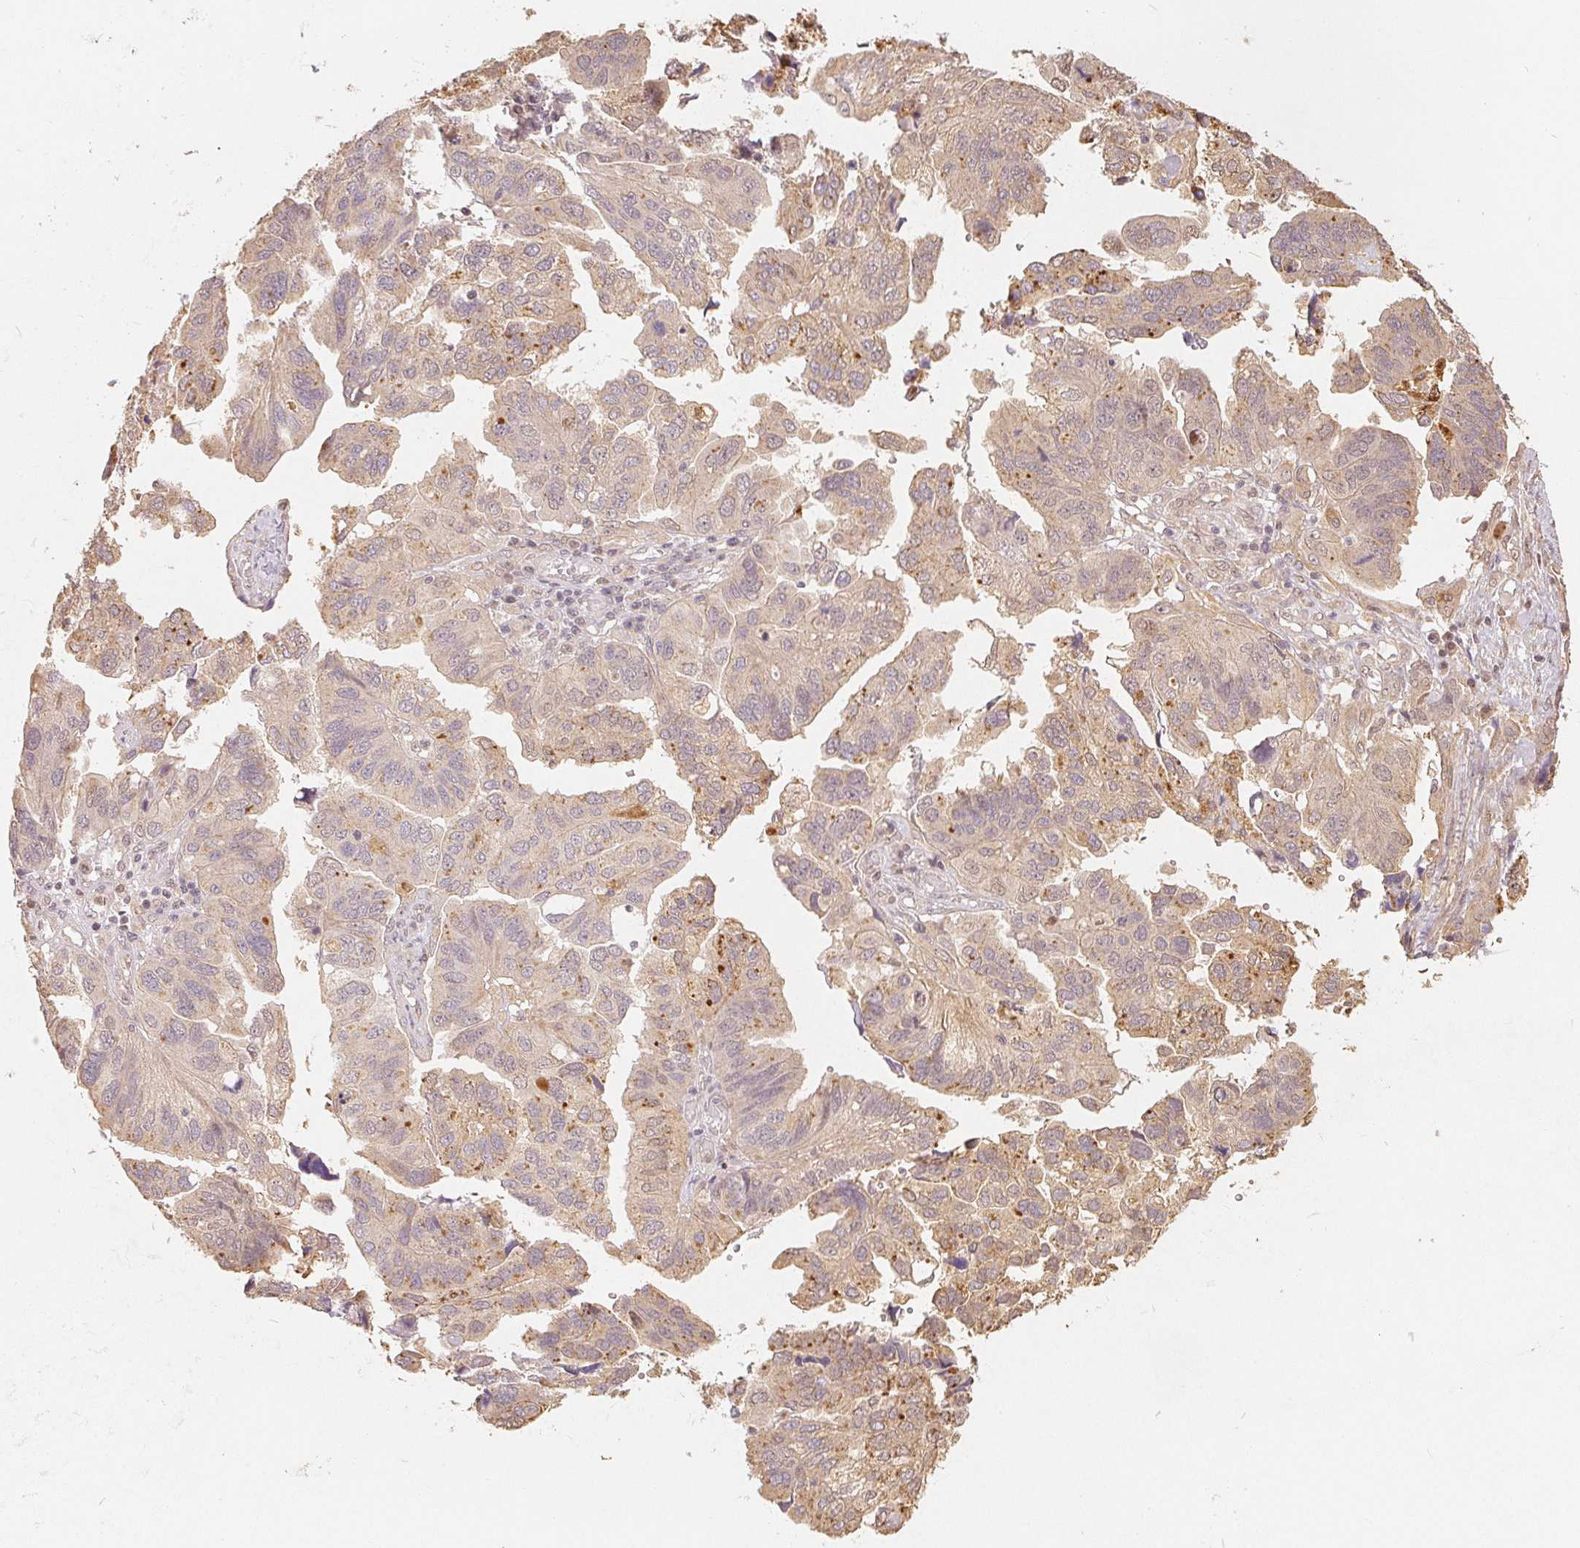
{"staining": {"intensity": "weak", "quantity": ">75%", "location": "cytoplasmic/membranous"}, "tissue": "ovarian cancer", "cell_type": "Tumor cells", "image_type": "cancer", "snomed": [{"axis": "morphology", "description": "Cystadenocarcinoma, serous, NOS"}, {"axis": "topography", "description": "Ovary"}], "caption": "The histopathology image reveals immunohistochemical staining of serous cystadenocarcinoma (ovarian). There is weak cytoplasmic/membranous positivity is identified in approximately >75% of tumor cells.", "gene": "GUSB", "patient": {"sex": "female", "age": 79}}